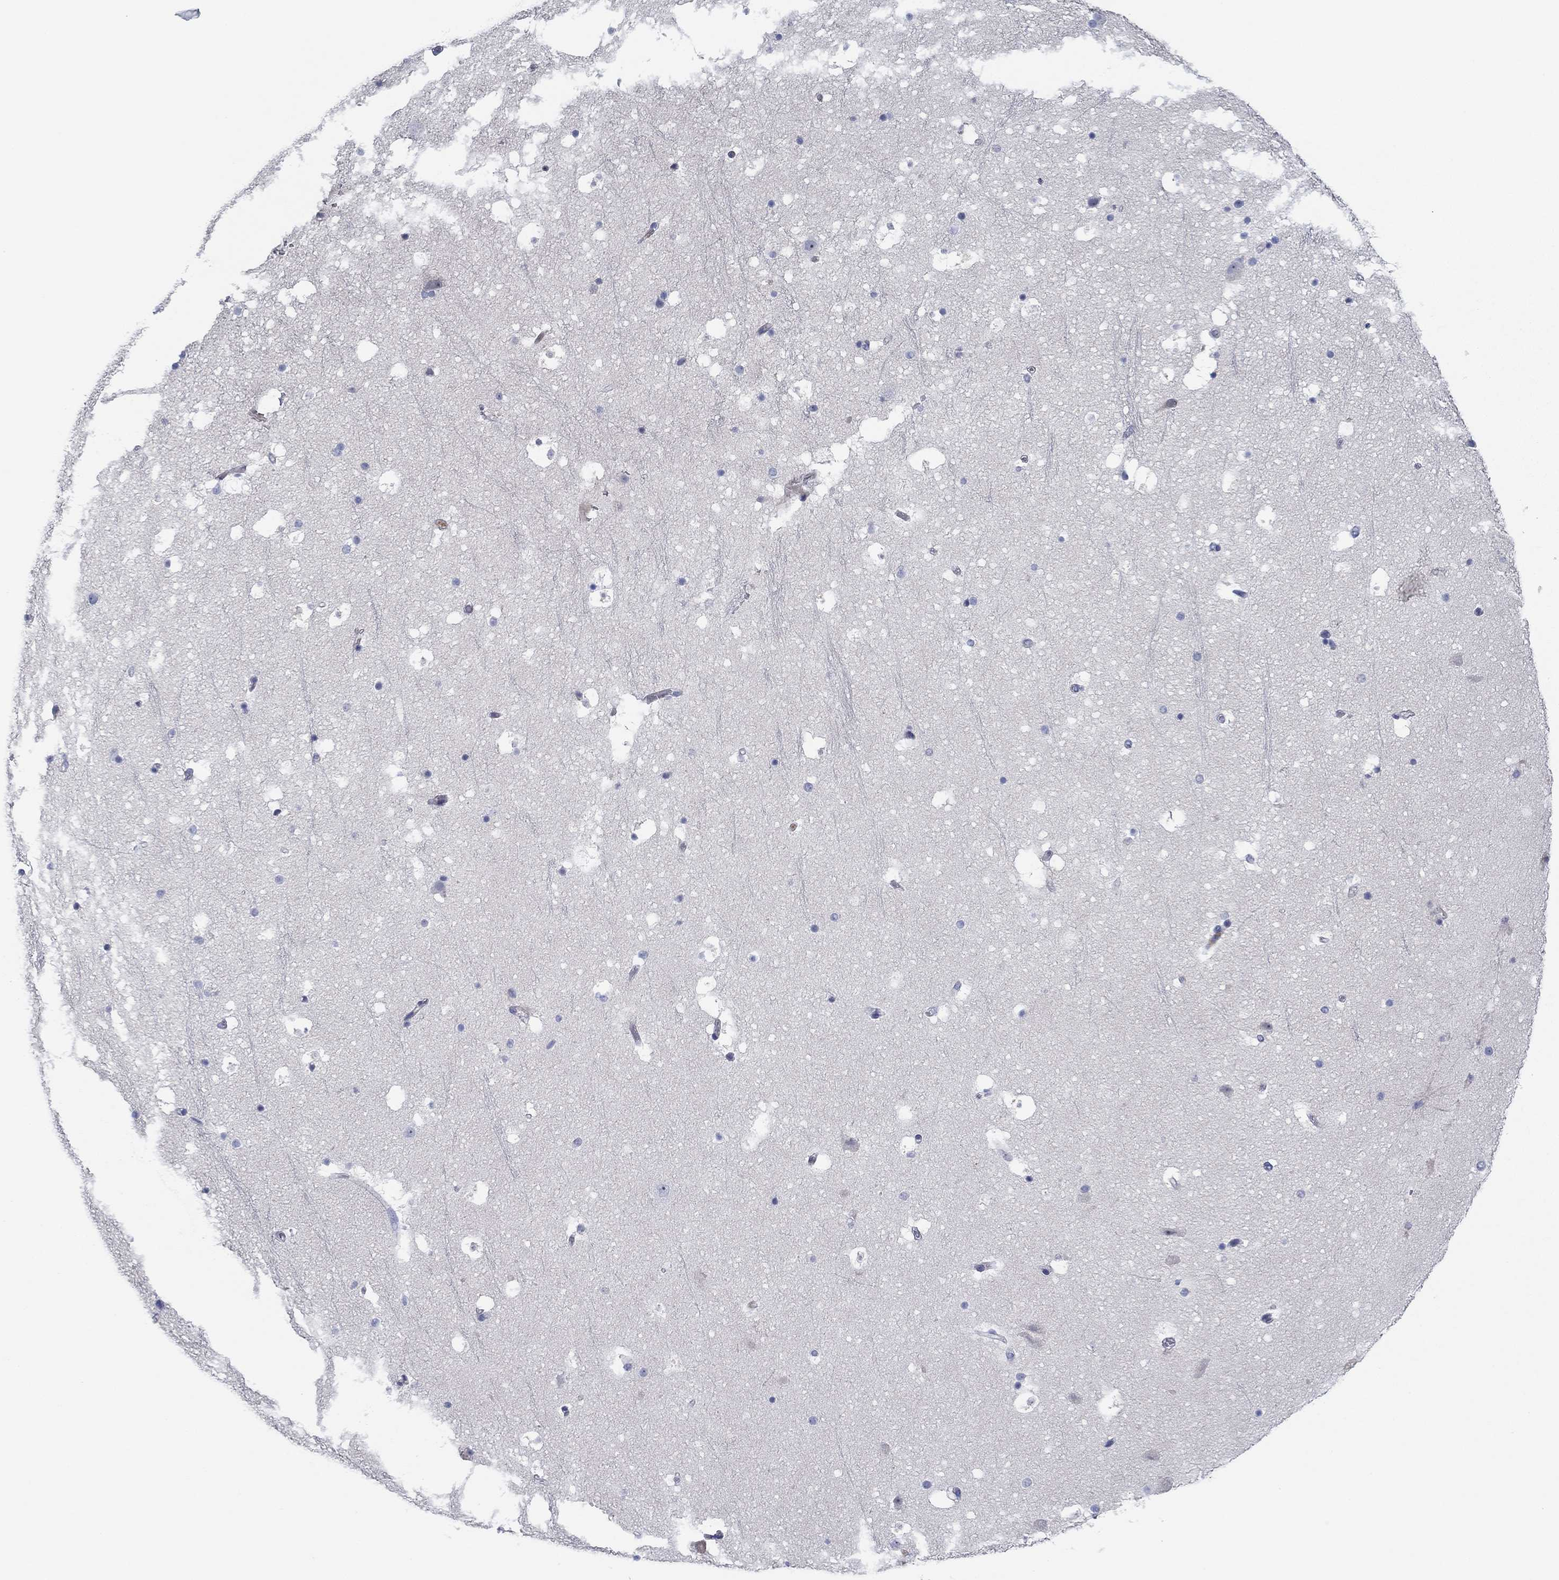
{"staining": {"intensity": "negative", "quantity": "none", "location": "none"}, "tissue": "hippocampus", "cell_type": "Glial cells", "image_type": "normal", "snomed": [{"axis": "morphology", "description": "Normal tissue, NOS"}, {"axis": "topography", "description": "Hippocampus"}], "caption": "Immunohistochemistry (IHC) histopathology image of normal hippocampus: human hippocampus stained with DAB (3,3'-diaminobenzidine) demonstrates no significant protein positivity in glial cells. (Brightfield microscopy of DAB (3,3'-diaminobenzidine) immunohistochemistry (IHC) at high magnification).", "gene": "PVR", "patient": {"sex": "male", "age": 51}}